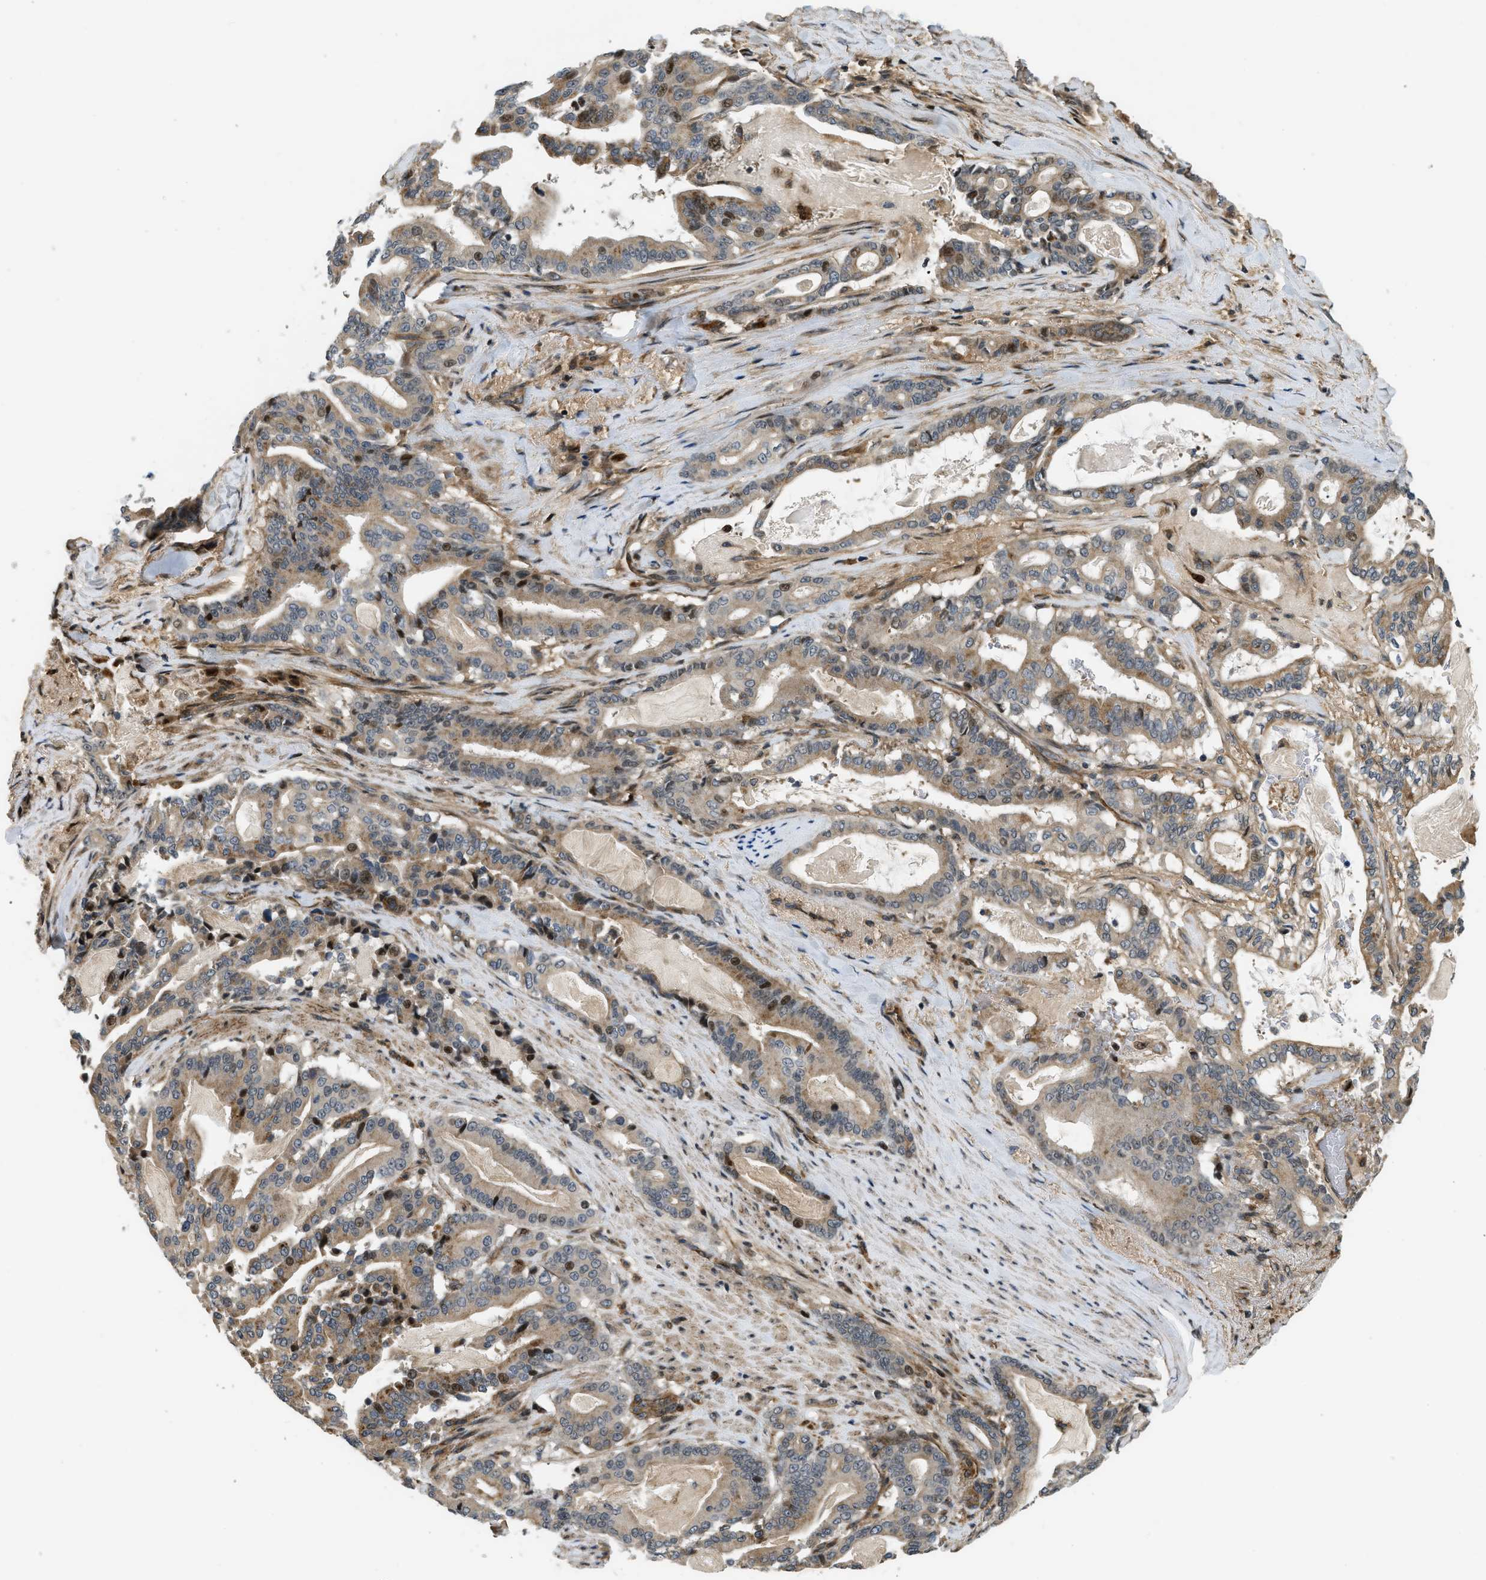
{"staining": {"intensity": "moderate", "quantity": ">75%", "location": "cytoplasmic/membranous,nuclear"}, "tissue": "pancreatic cancer", "cell_type": "Tumor cells", "image_type": "cancer", "snomed": [{"axis": "morphology", "description": "Adenocarcinoma, NOS"}, {"axis": "topography", "description": "Pancreas"}], "caption": "DAB (3,3'-diaminobenzidine) immunohistochemical staining of human pancreatic adenocarcinoma exhibits moderate cytoplasmic/membranous and nuclear protein expression in approximately >75% of tumor cells.", "gene": "LTA4H", "patient": {"sex": "male", "age": 63}}